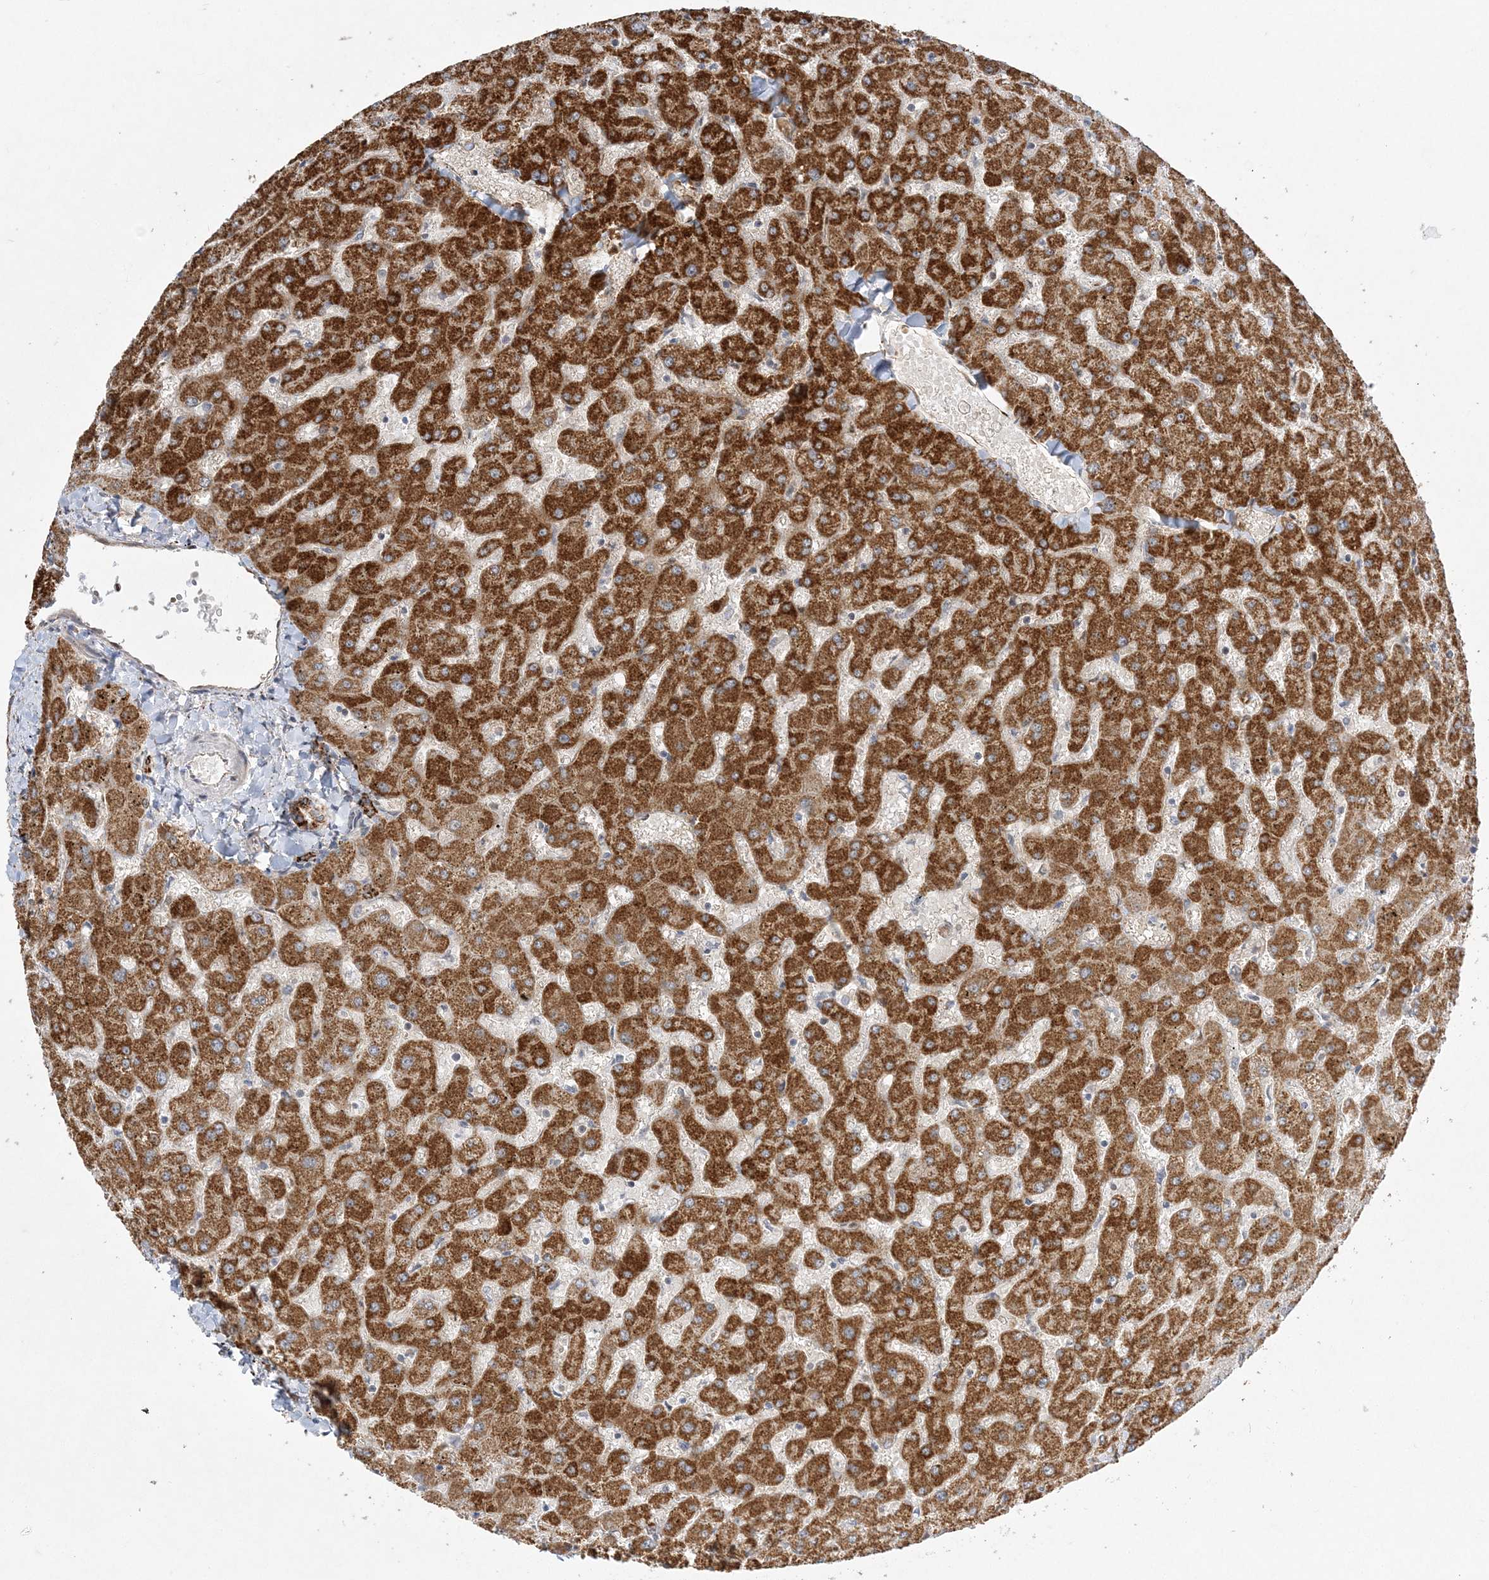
{"staining": {"intensity": "strong", "quantity": ">75%", "location": "cytoplasmic/membranous"}, "tissue": "liver", "cell_type": "Cholangiocytes", "image_type": "normal", "snomed": [{"axis": "morphology", "description": "Normal tissue, NOS"}, {"axis": "topography", "description": "Liver"}], "caption": "The immunohistochemical stain labels strong cytoplasmic/membranous expression in cholangiocytes of normal liver. (Brightfield microscopy of DAB IHC at high magnification).", "gene": "INPP1", "patient": {"sex": "female", "age": 63}}